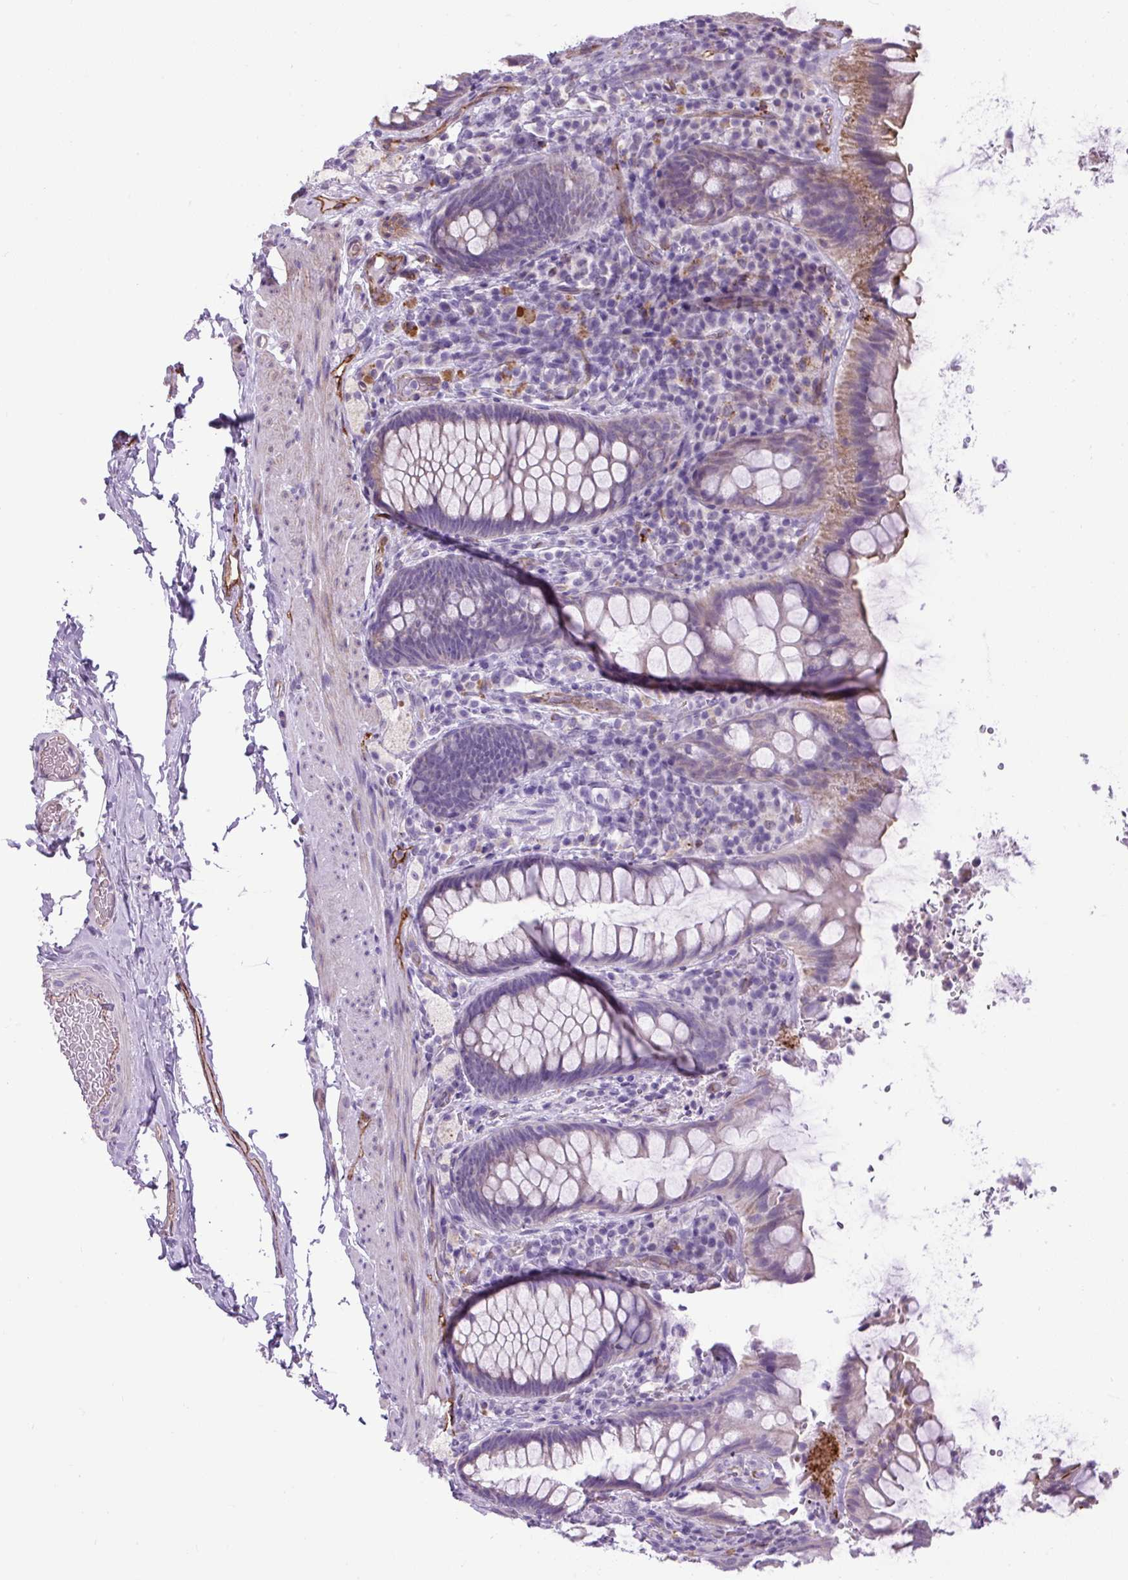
{"staining": {"intensity": "moderate", "quantity": "<25%", "location": "cytoplasmic/membranous"}, "tissue": "rectum", "cell_type": "Glandular cells", "image_type": "normal", "snomed": [{"axis": "morphology", "description": "Normal tissue, NOS"}, {"axis": "topography", "description": "Rectum"}], "caption": "About <25% of glandular cells in benign rectum display moderate cytoplasmic/membranous protein expression as visualized by brown immunohistochemical staining.", "gene": "RNASE10", "patient": {"sex": "female", "age": 69}}